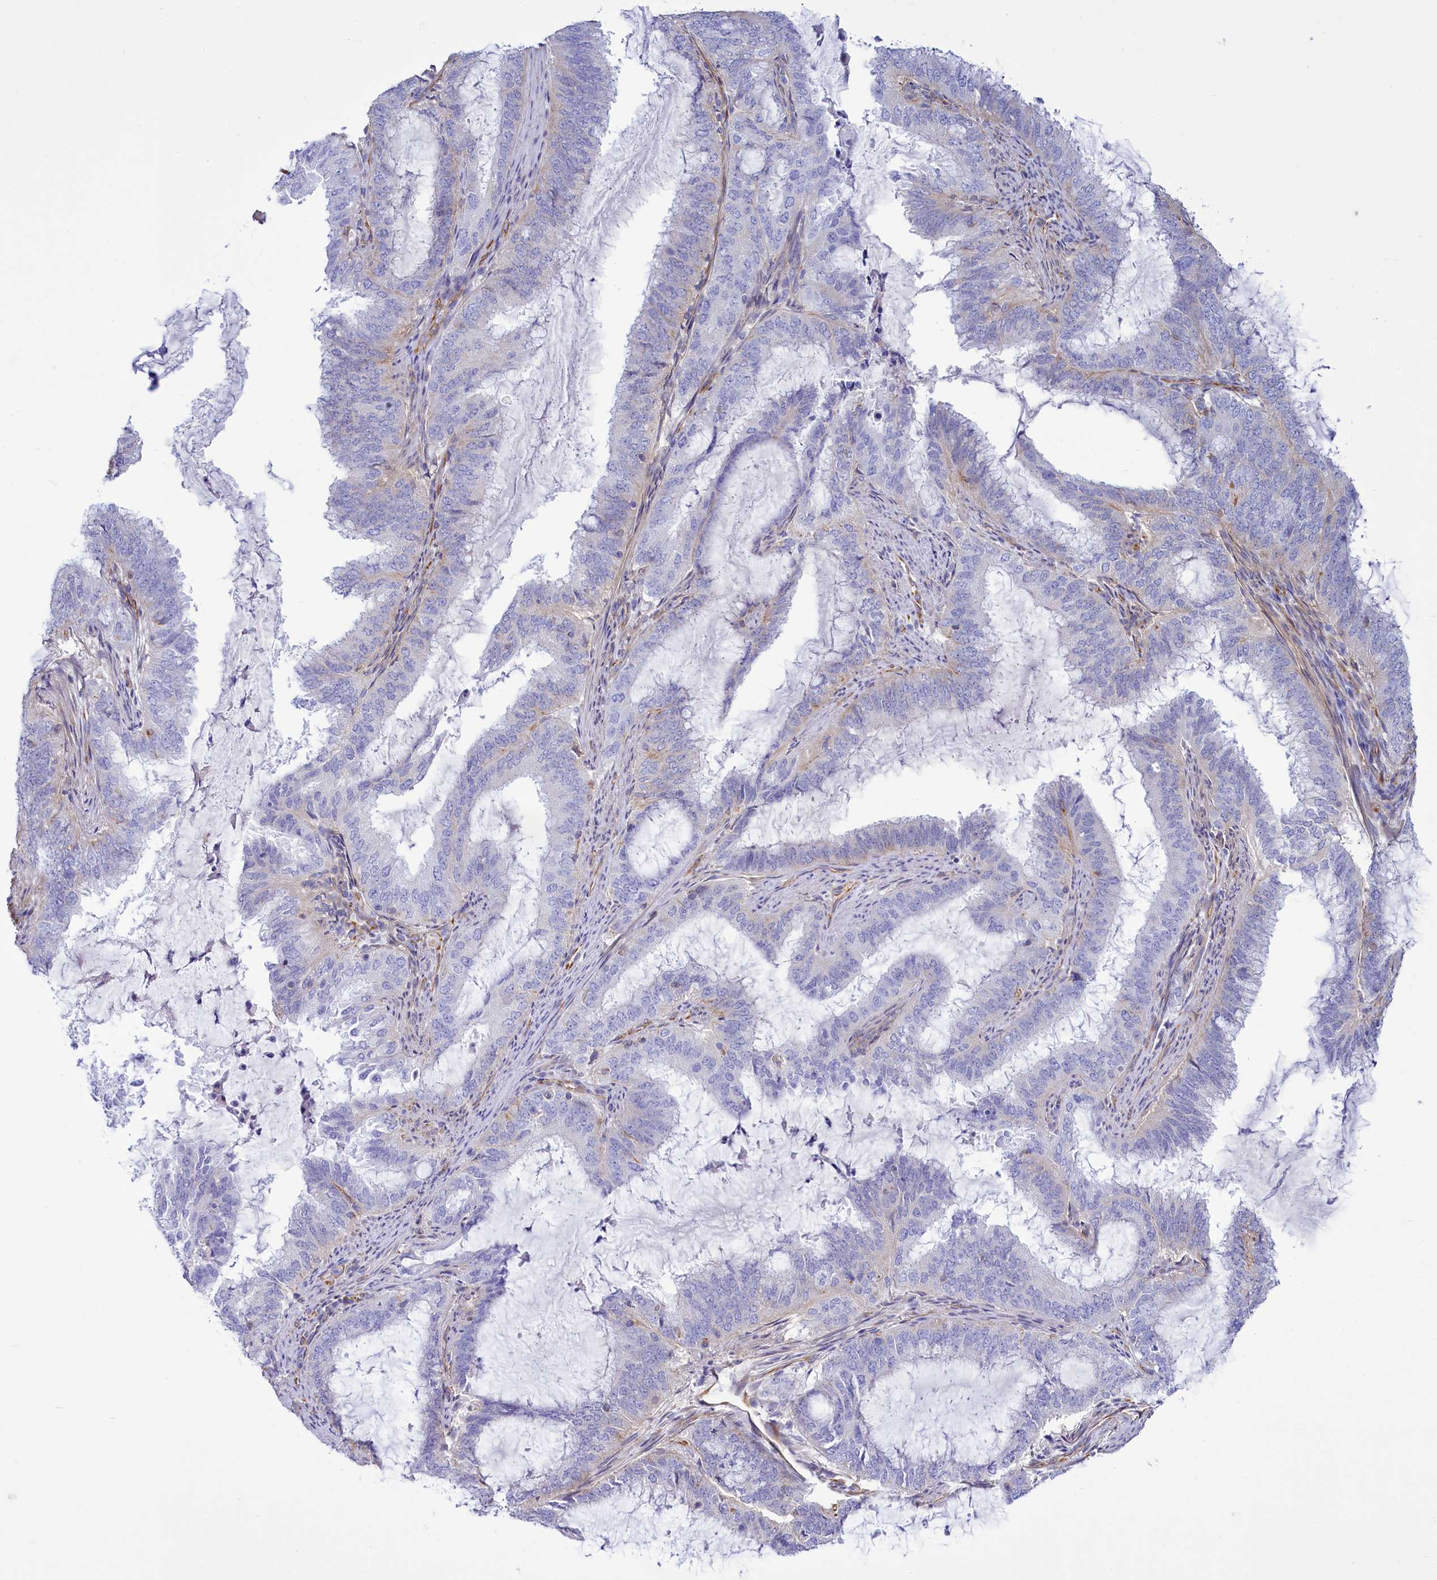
{"staining": {"intensity": "negative", "quantity": "none", "location": "none"}, "tissue": "endometrial cancer", "cell_type": "Tumor cells", "image_type": "cancer", "snomed": [{"axis": "morphology", "description": "Adenocarcinoma, NOS"}, {"axis": "topography", "description": "Endometrium"}], "caption": "Immunohistochemistry of human endometrial cancer shows no expression in tumor cells.", "gene": "CD99", "patient": {"sex": "female", "age": 51}}